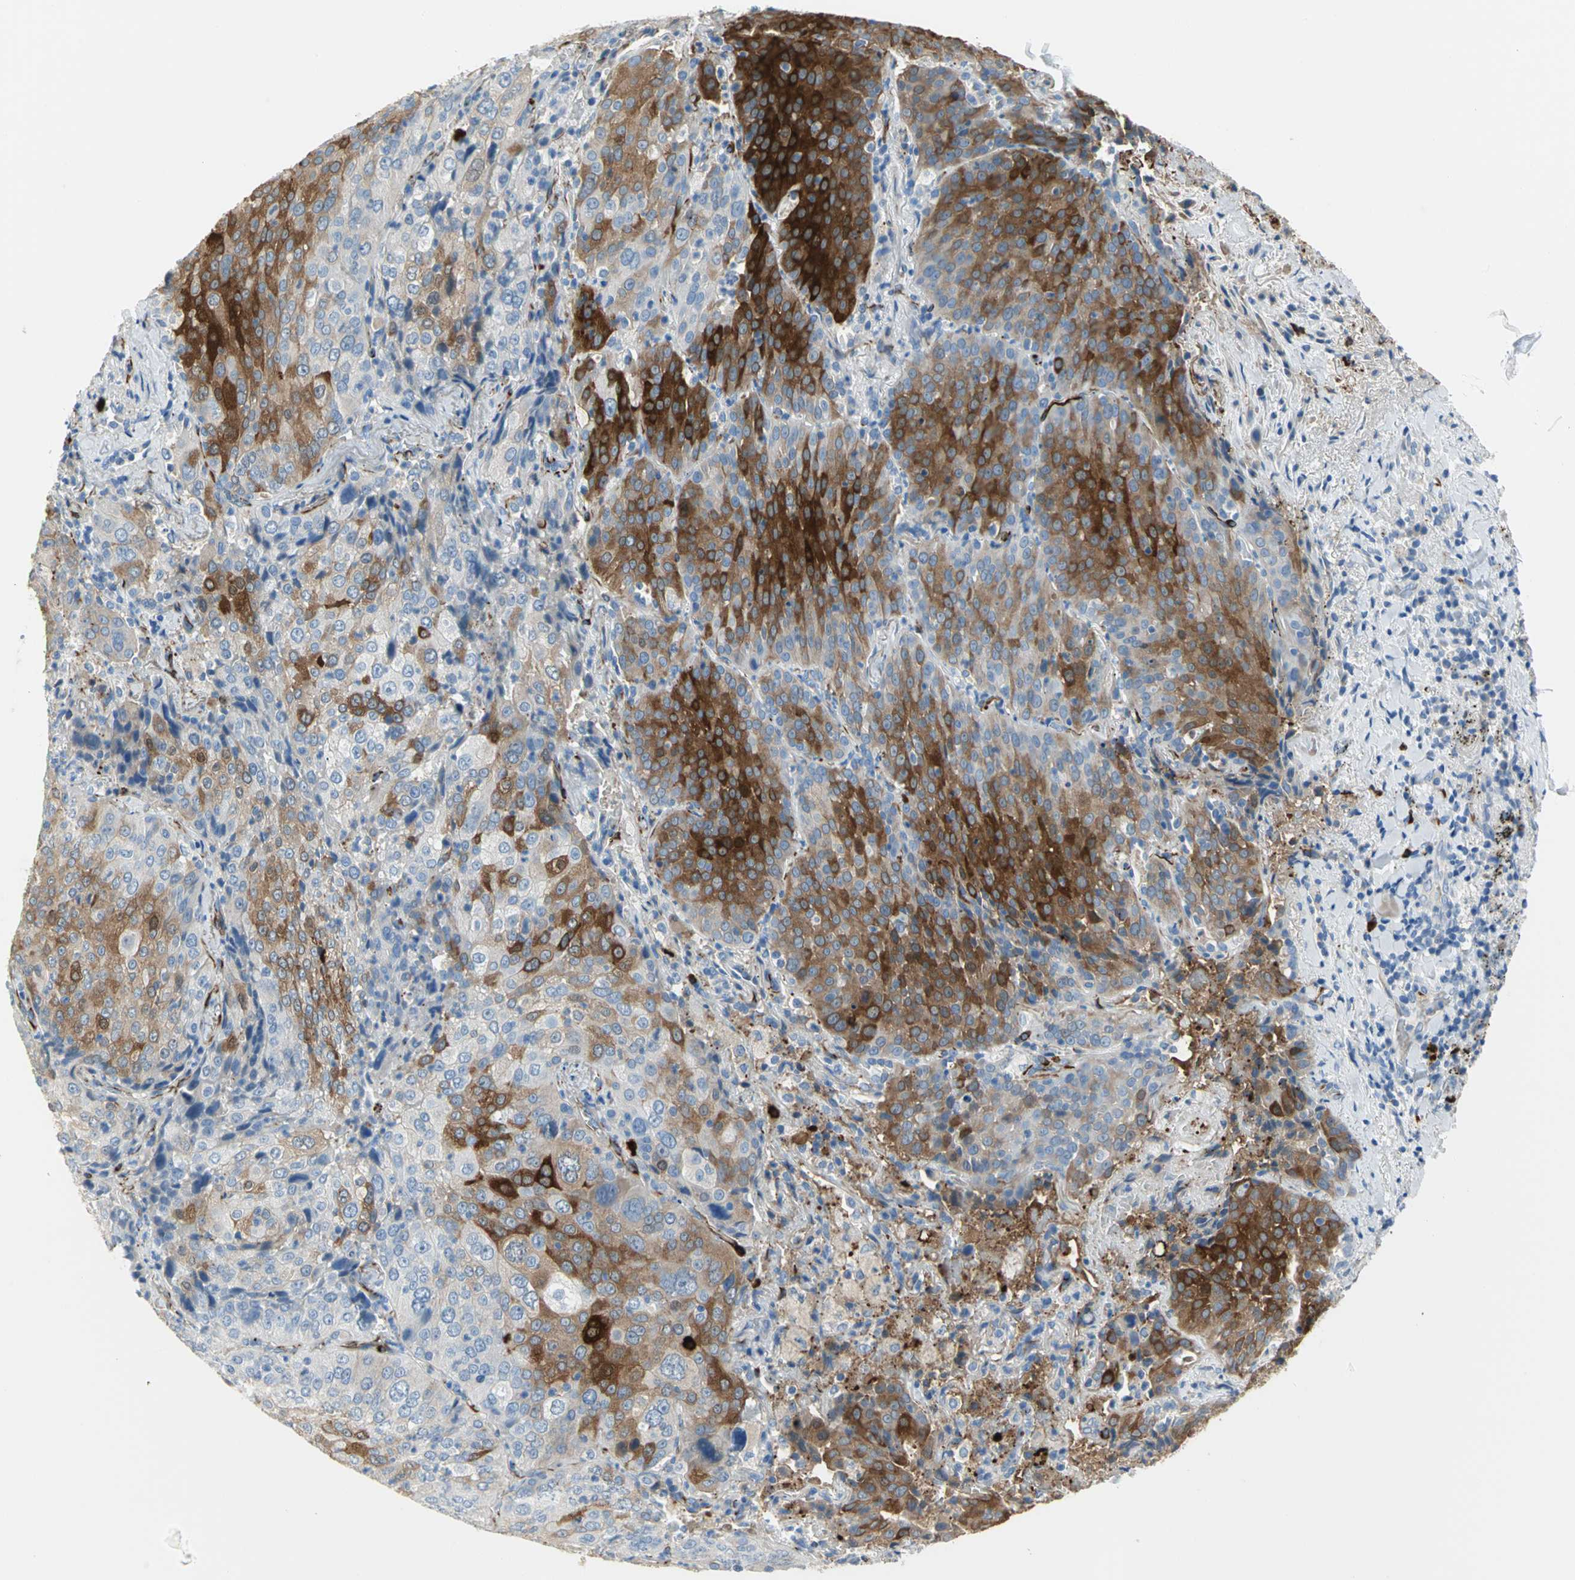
{"staining": {"intensity": "strong", "quantity": ">75%", "location": "cytoplasmic/membranous"}, "tissue": "lung cancer", "cell_type": "Tumor cells", "image_type": "cancer", "snomed": [{"axis": "morphology", "description": "Squamous cell carcinoma, NOS"}, {"axis": "topography", "description": "Lung"}], "caption": "Immunohistochemistry histopathology image of squamous cell carcinoma (lung) stained for a protein (brown), which displays high levels of strong cytoplasmic/membranous expression in approximately >75% of tumor cells.", "gene": "ALOX15", "patient": {"sex": "male", "age": 54}}